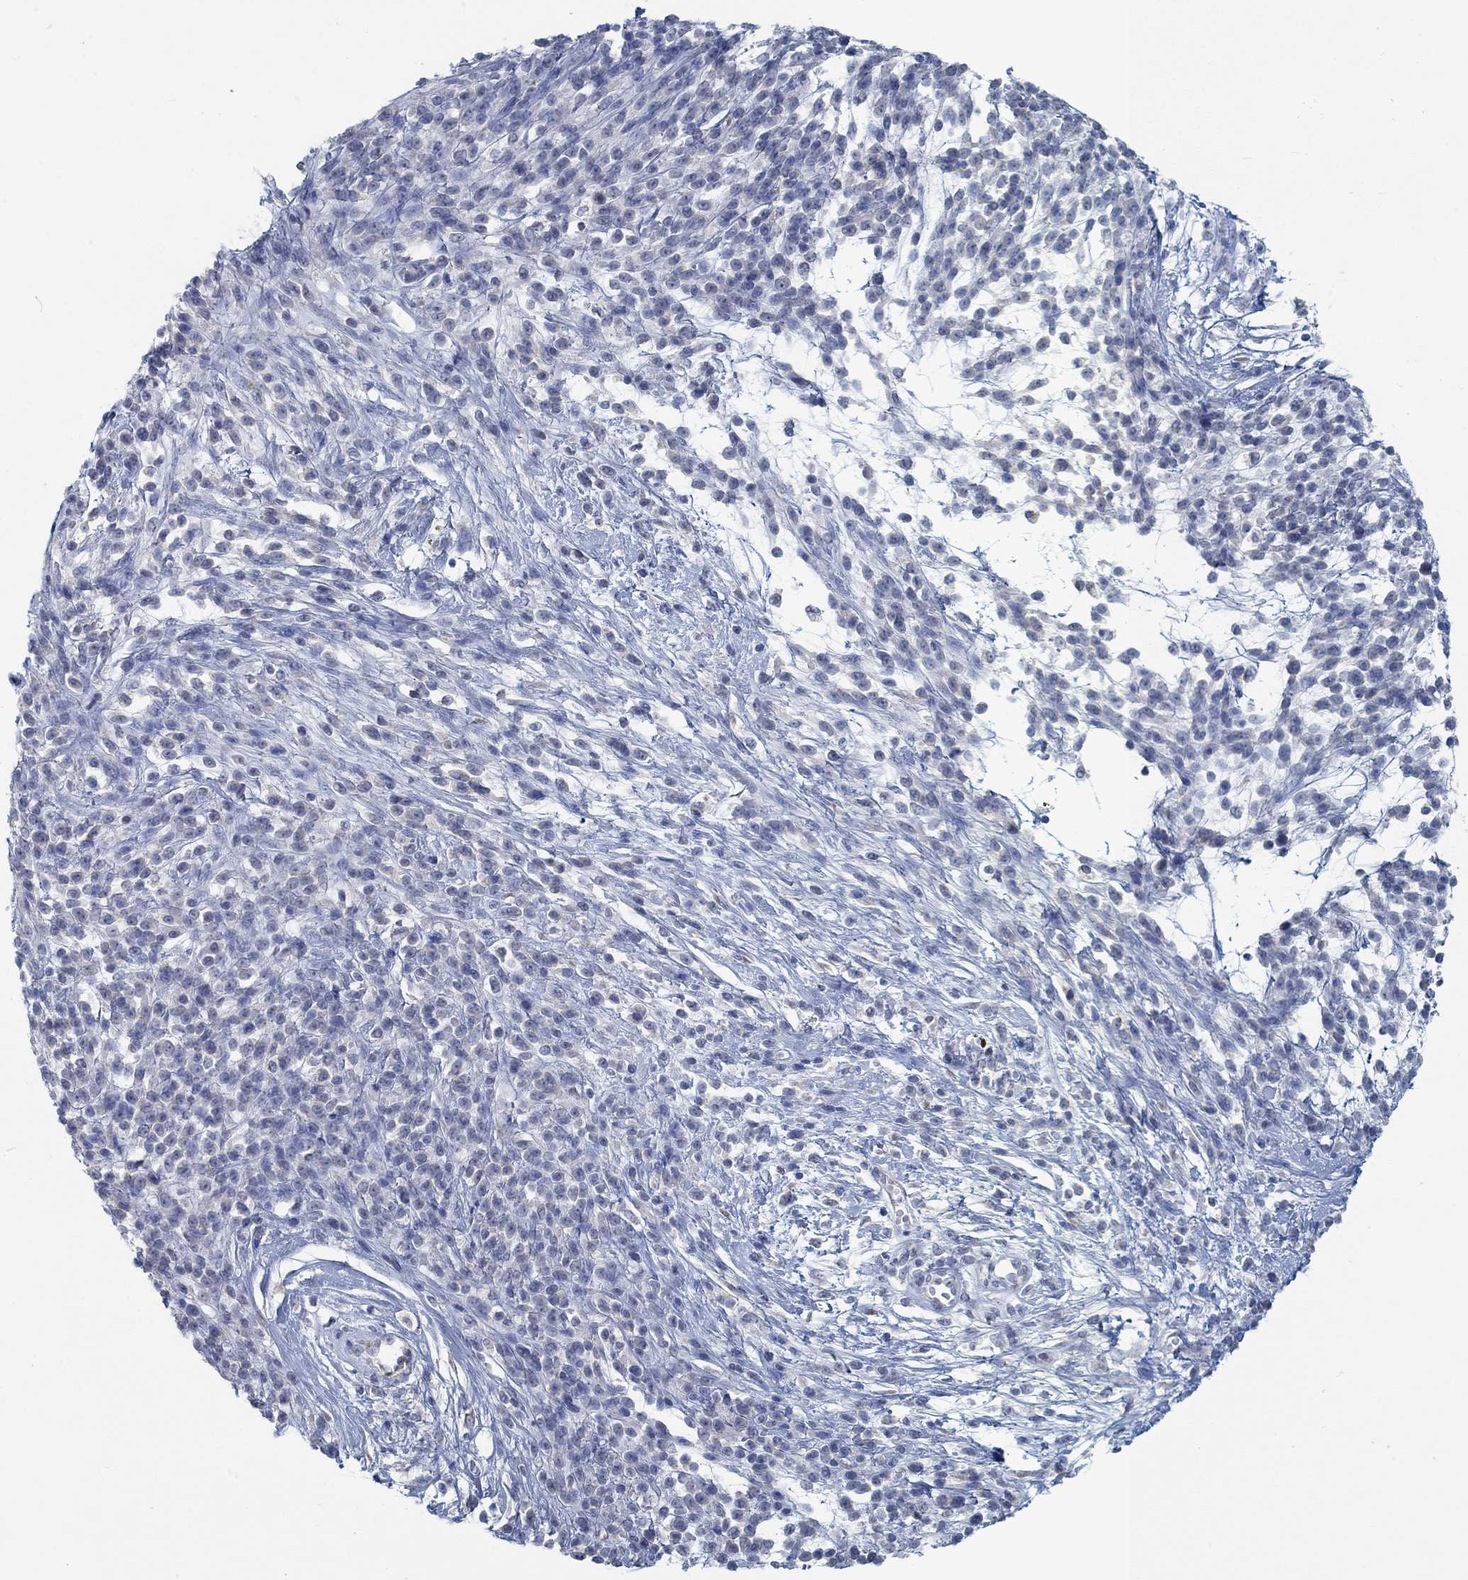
{"staining": {"intensity": "negative", "quantity": "none", "location": "none"}, "tissue": "melanoma", "cell_type": "Tumor cells", "image_type": "cancer", "snomed": [{"axis": "morphology", "description": "Malignant melanoma, NOS"}, {"axis": "topography", "description": "Skin"}, {"axis": "topography", "description": "Skin of trunk"}], "caption": "Immunohistochemistry photomicrograph of melanoma stained for a protein (brown), which shows no staining in tumor cells.", "gene": "TEKT4", "patient": {"sex": "male", "age": 74}}